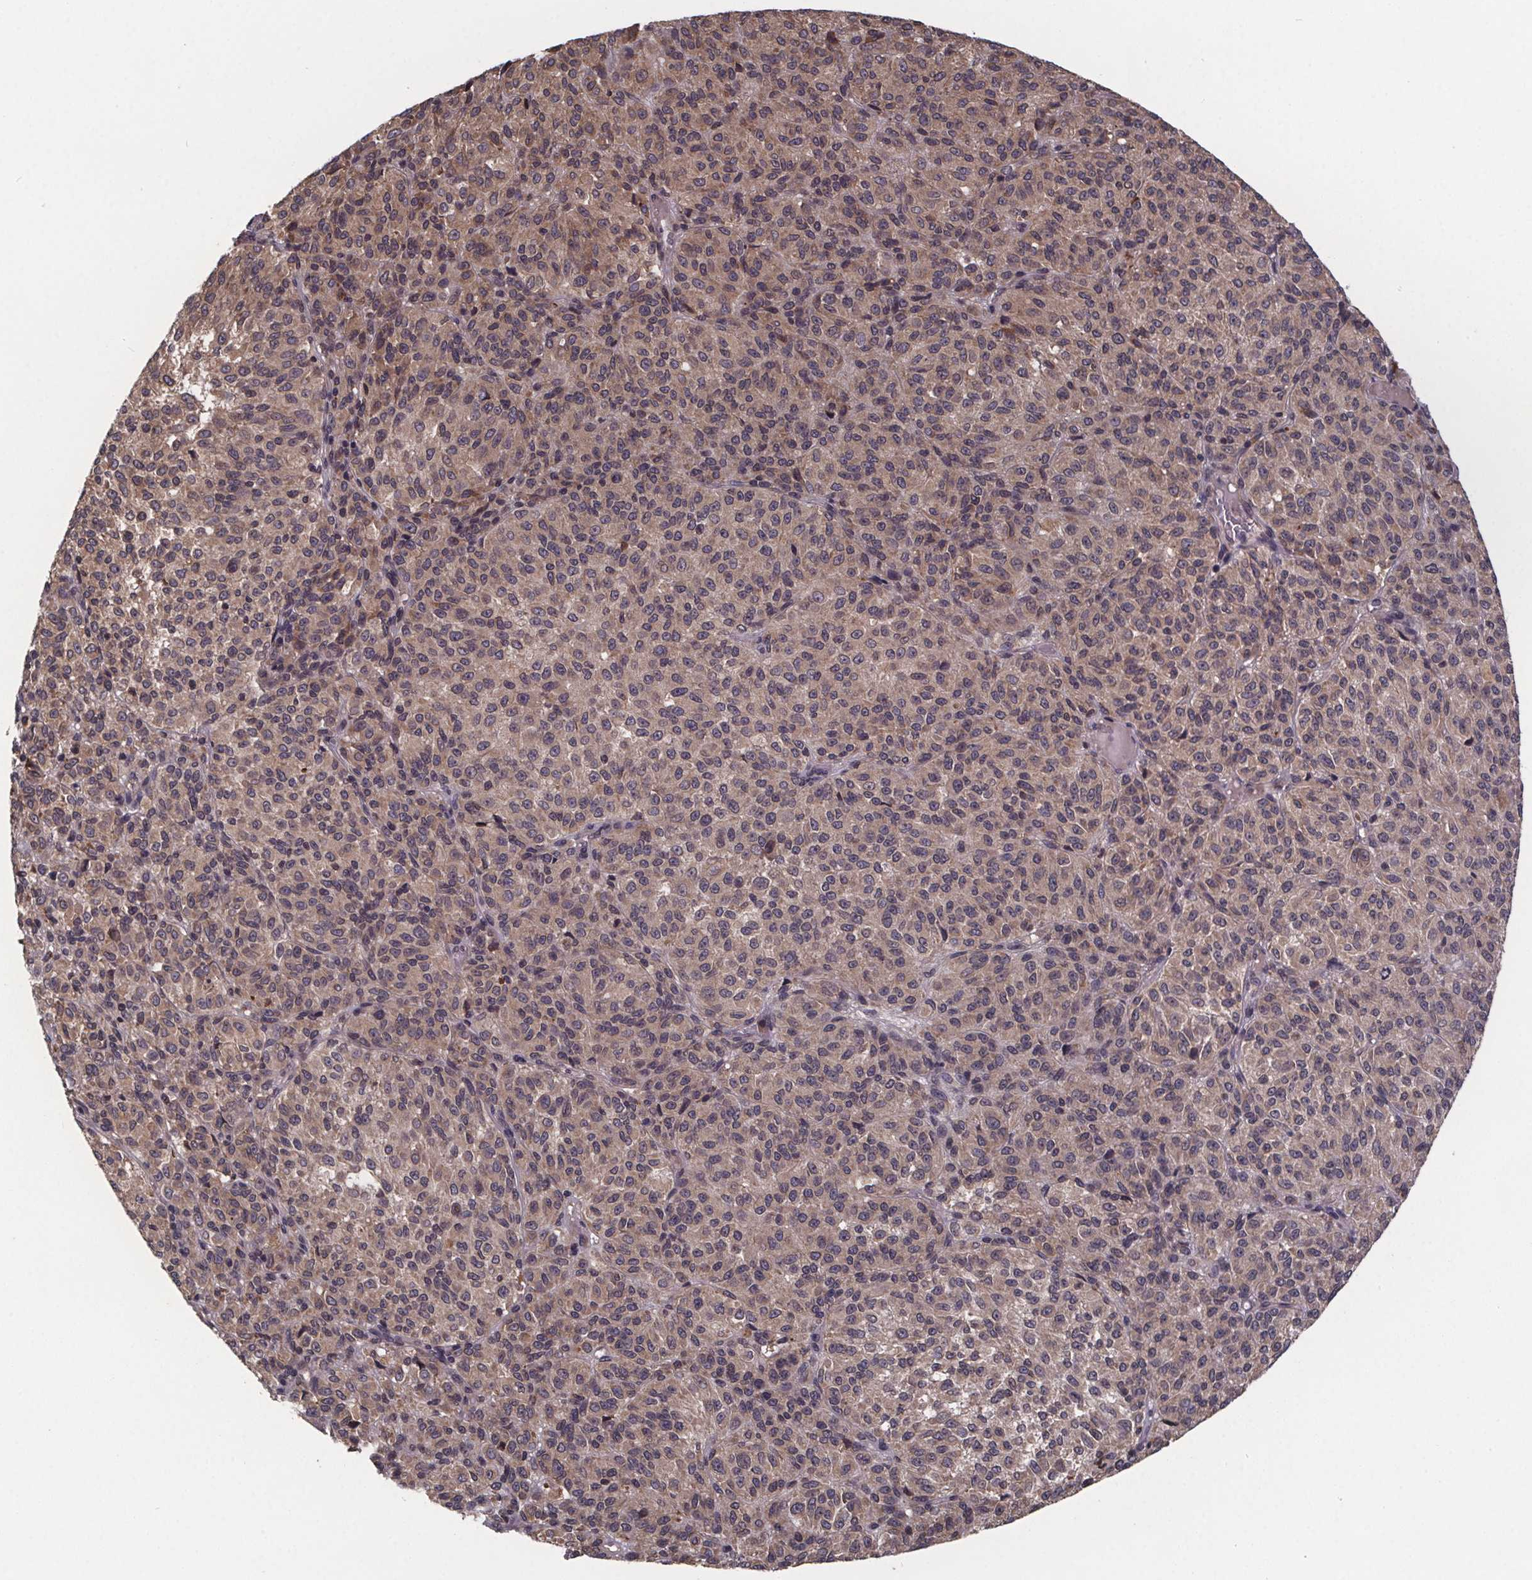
{"staining": {"intensity": "weak", "quantity": "25%-75%", "location": "cytoplasmic/membranous"}, "tissue": "melanoma", "cell_type": "Tumor cells", "image_type": "cancer", "snomed": [{"axis": "morphology", "description": "Malignant melanoma, Metastatic site"}, {"axis": "topography", "description": "Brain"}], "caption": "Protein staining shows weak cytoplasmic/membranous staining in about 25%-75% of tumor cells in melanoma. The staining is performed using DAB brown chromogen to label protein expression. The nuclei are counter-stained blue using hematoxylin.", "gene": "SAT1", "patient": {"sex": "female", "age": 56}}